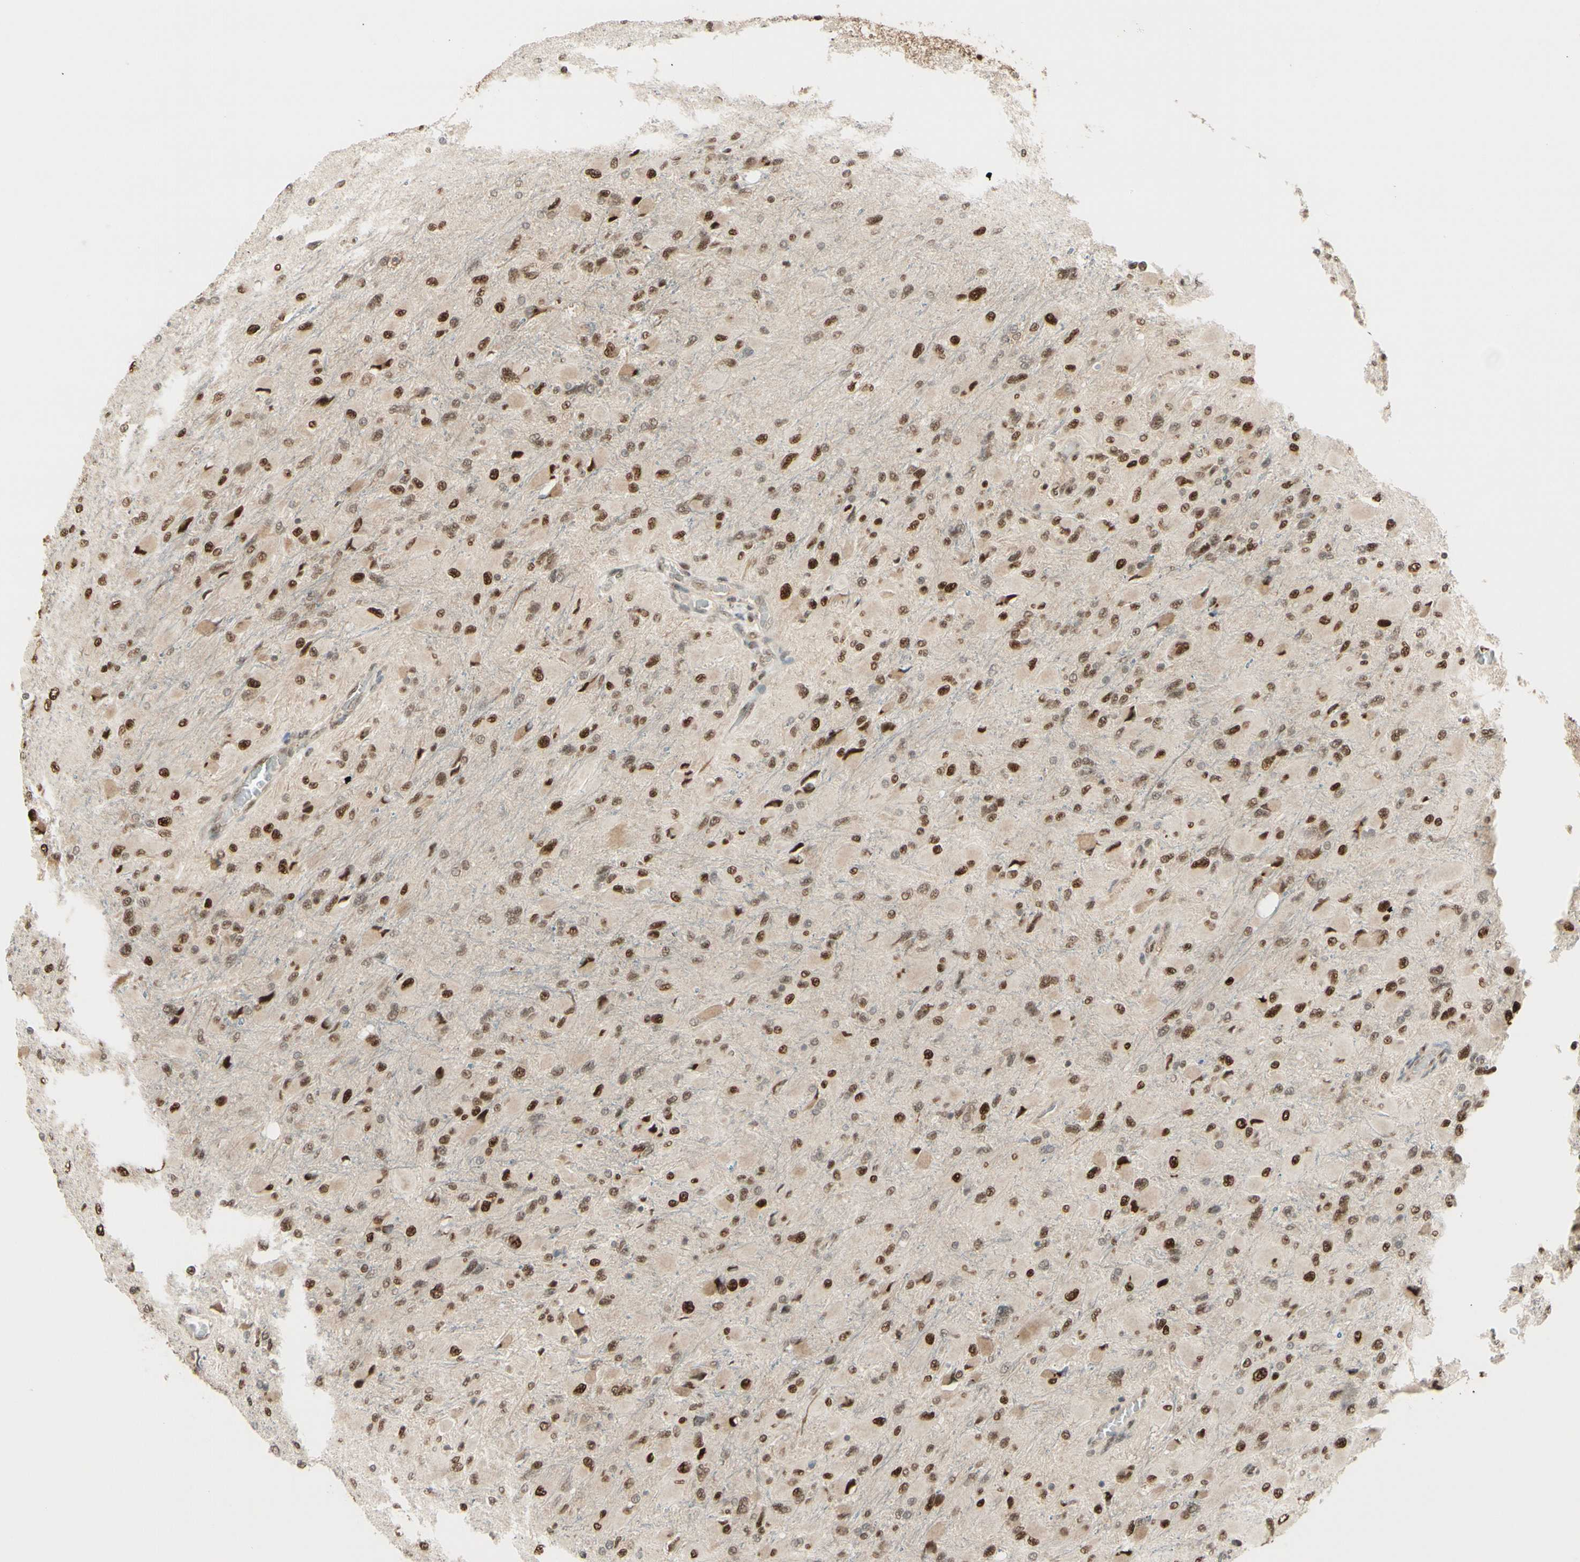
{"staining": {"intensity": "moderate", "quantity": ">75%", "location": "nuclear"}, "tissue": "glioma", "cell_type": "Tumor cells", "image_type": "cancer", "snomed": [{"axis": "morphology", "description": "Glioma, malignant, High grade"}, {"axis": "topography", "description": "Cerebral cortex"}], "caption": "Immunohistochemistry staining of high-grade glioma (malignant), which demonstrates medium levels of moderate nuclear staining in approximately >75% of tumor cells indicating moderate nuclear protein expression. The staining was performed using DAB (brown) for protein detection and nuclei were counterstained in hematoxylin (blue).", "gene": "HSF1", "patient": {"sex": "female", "age": 36}}